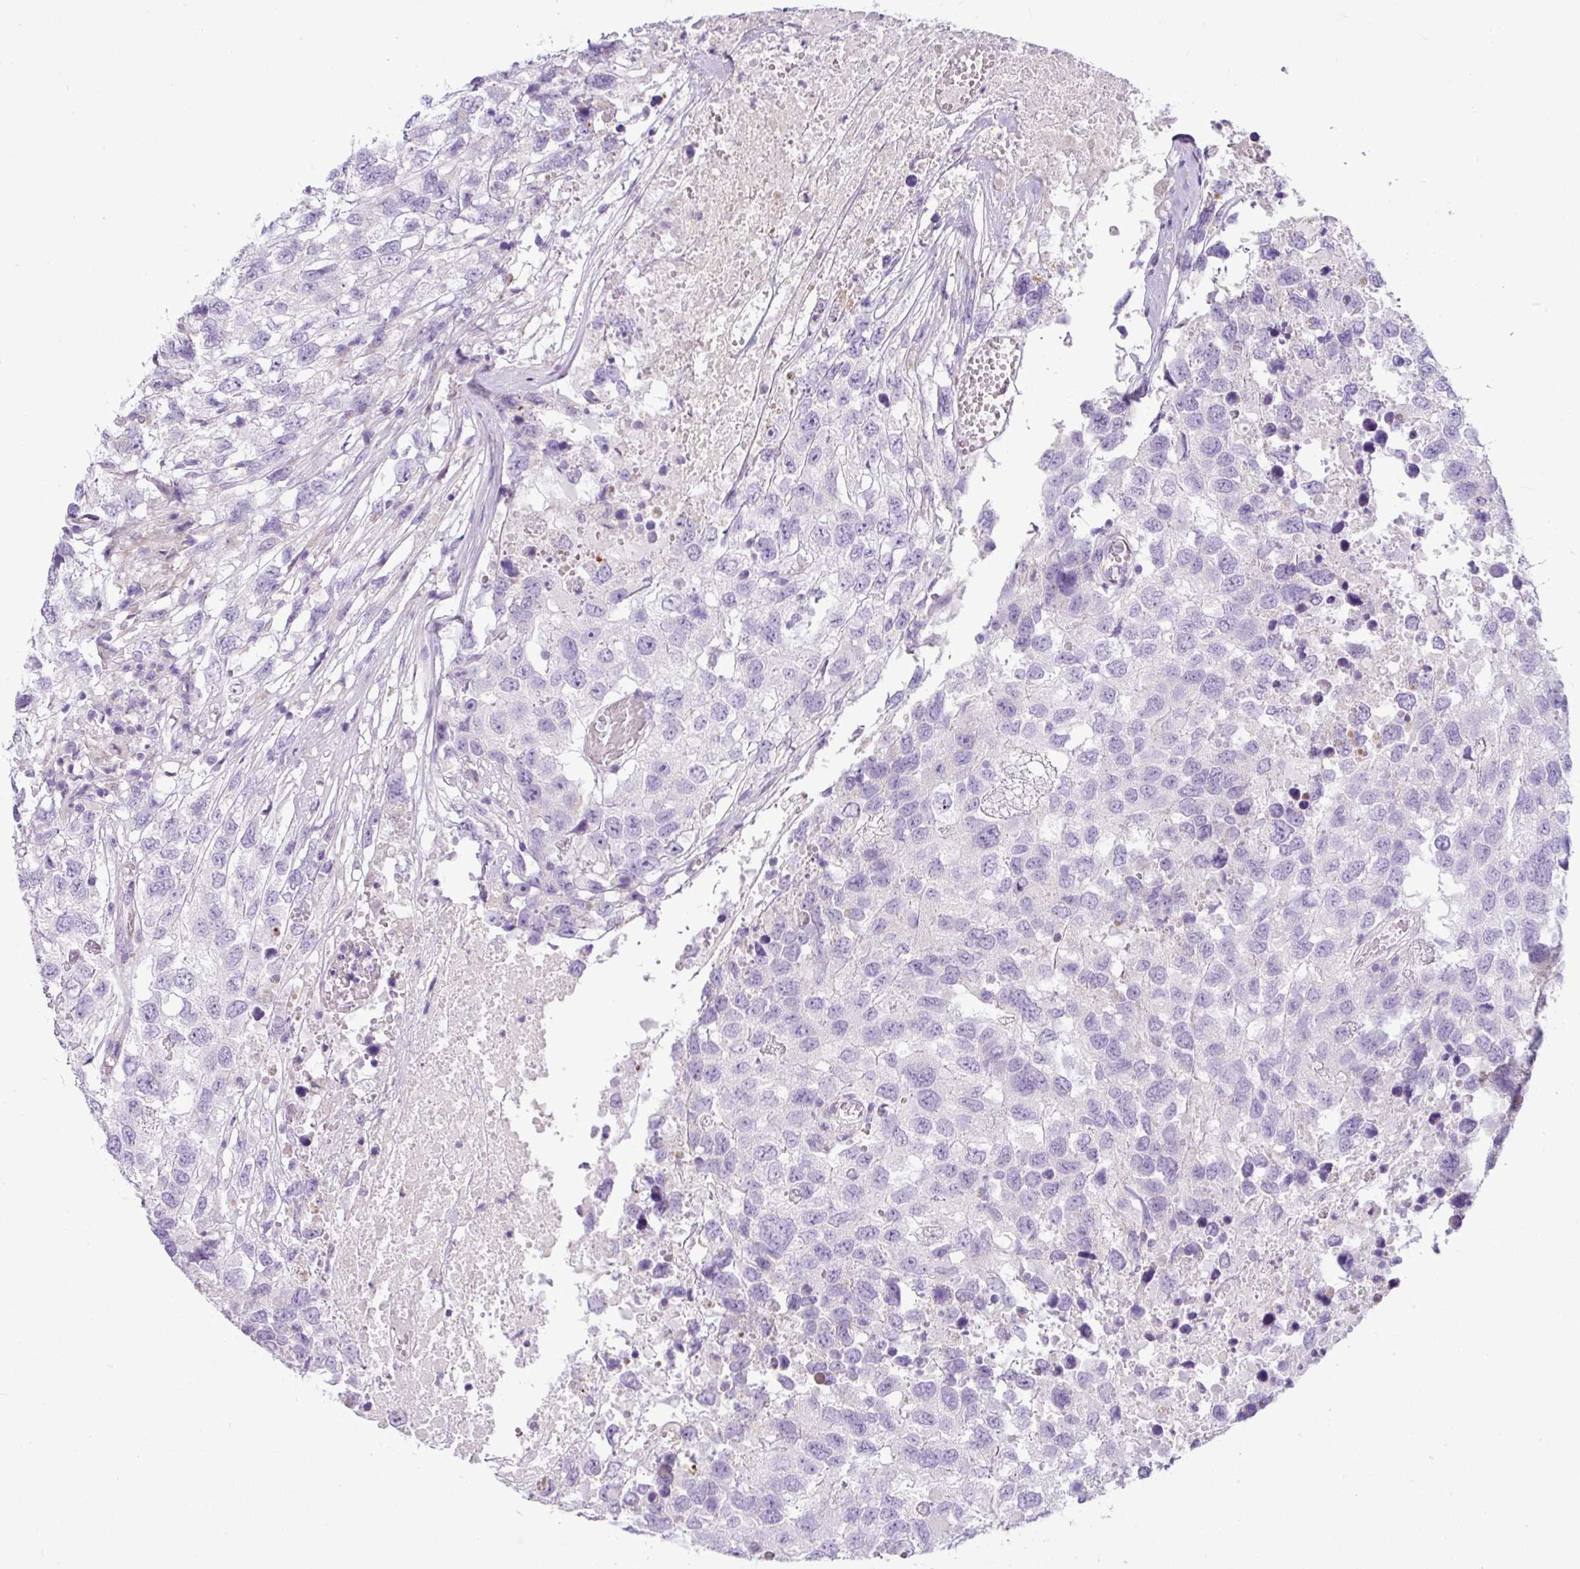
{"staining": {"intensity": "negative", "quantity": "none", "location": "none"}, "tissue": "testis cancer", "cell_type": "Tumor cells", "image_type": "cancer", "snomed": [{"axis": "morphology", "description": "Carcinoma, Embryonal, NOS"}, {"axis": "topography", "description": "Testis"}], "caption": "DAB immunohistochemical staining of testis embryonal carcinoma reveals no significant positivity in tumor cells.", "gene": "HMCN2", "patient": {"sex": "male", "age": 83}}